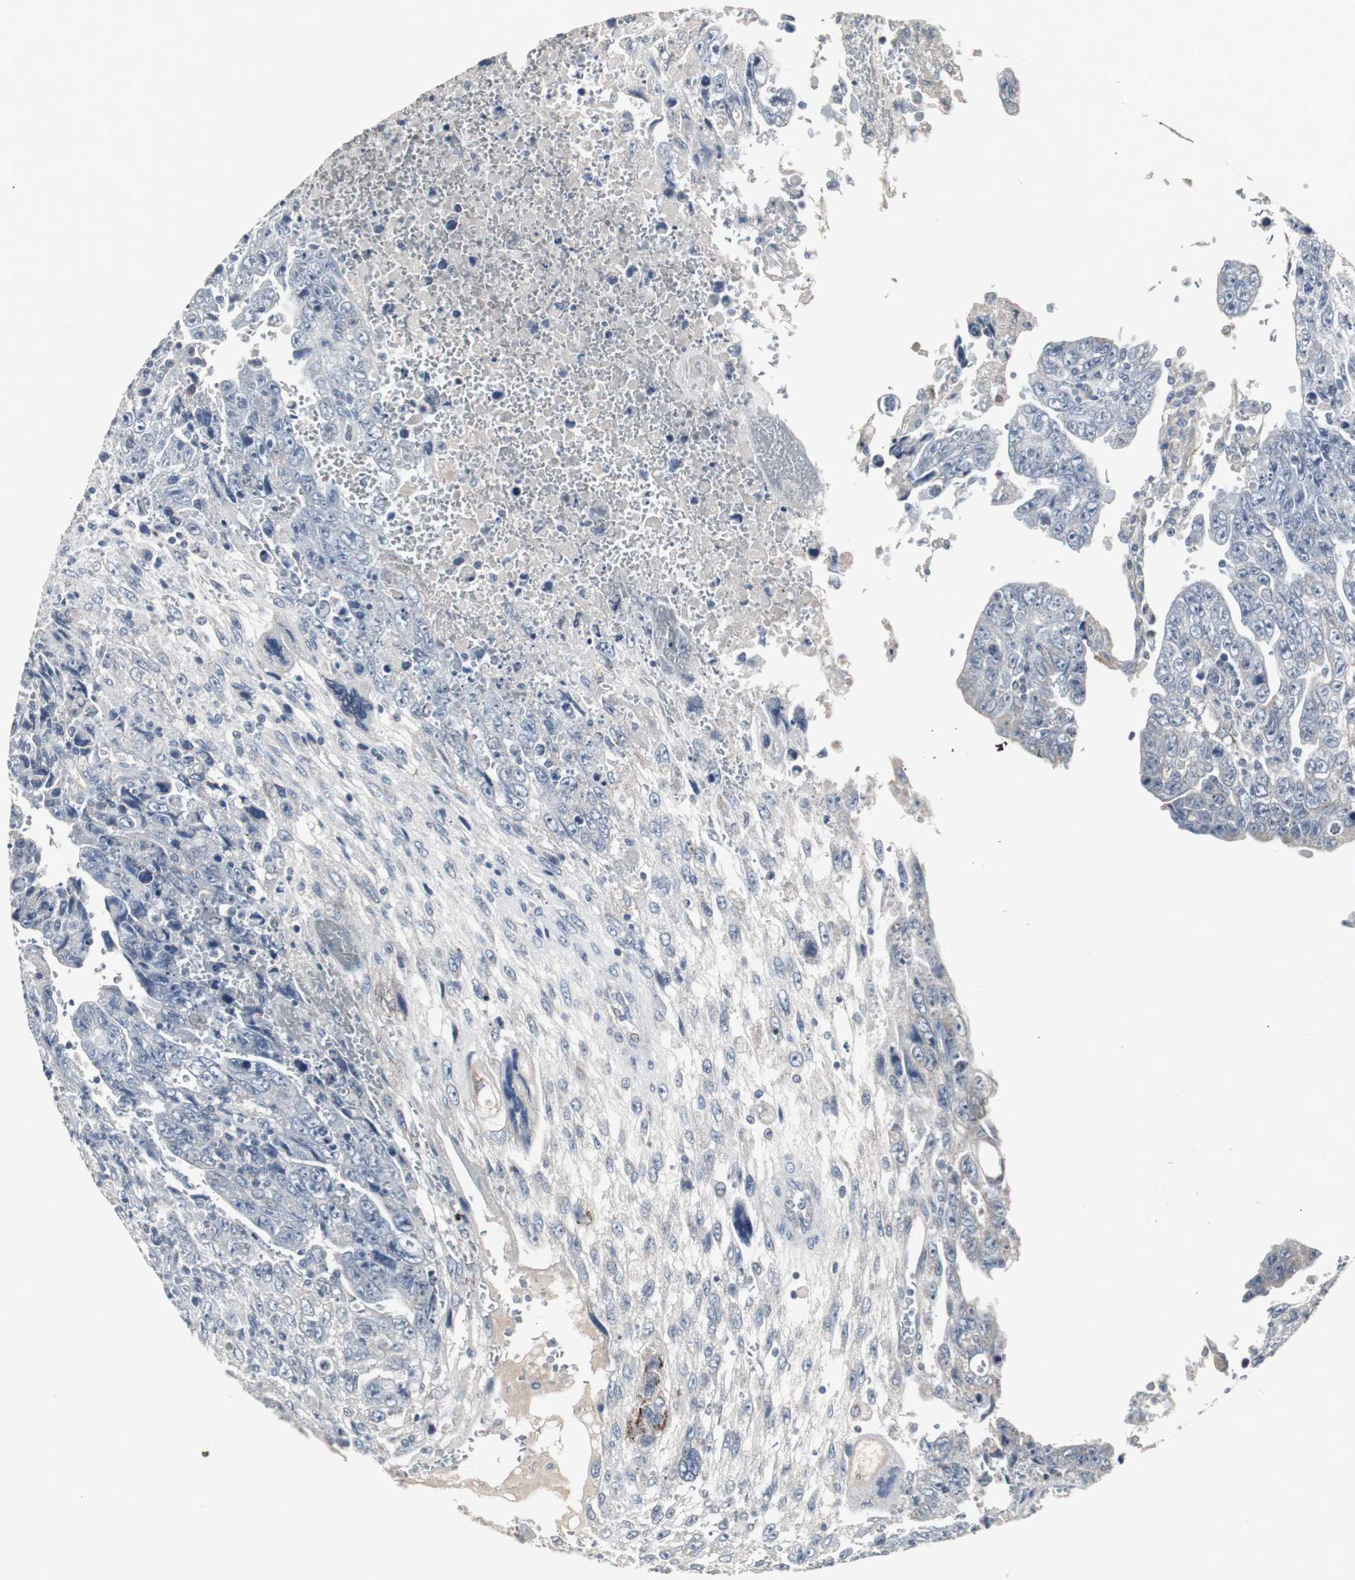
{"staining": {"intensity": "negative", "quantity": "none", "location": "none"}, "tissue": "testis cancer", "cell_type": "Tumor cells", "image_type": "cancer", "snomed": [{"axis": "morphology", "description": "Carcinoma, Embryonal, NOS"}, {"axis": "topography", "description": "Testis"}], "caption": "Immunohistochemical staining of testis cancer shows no significant staining in tumor cells.", "gene": "ACAA1", "patient": {"sex": "male", "age": 28}}